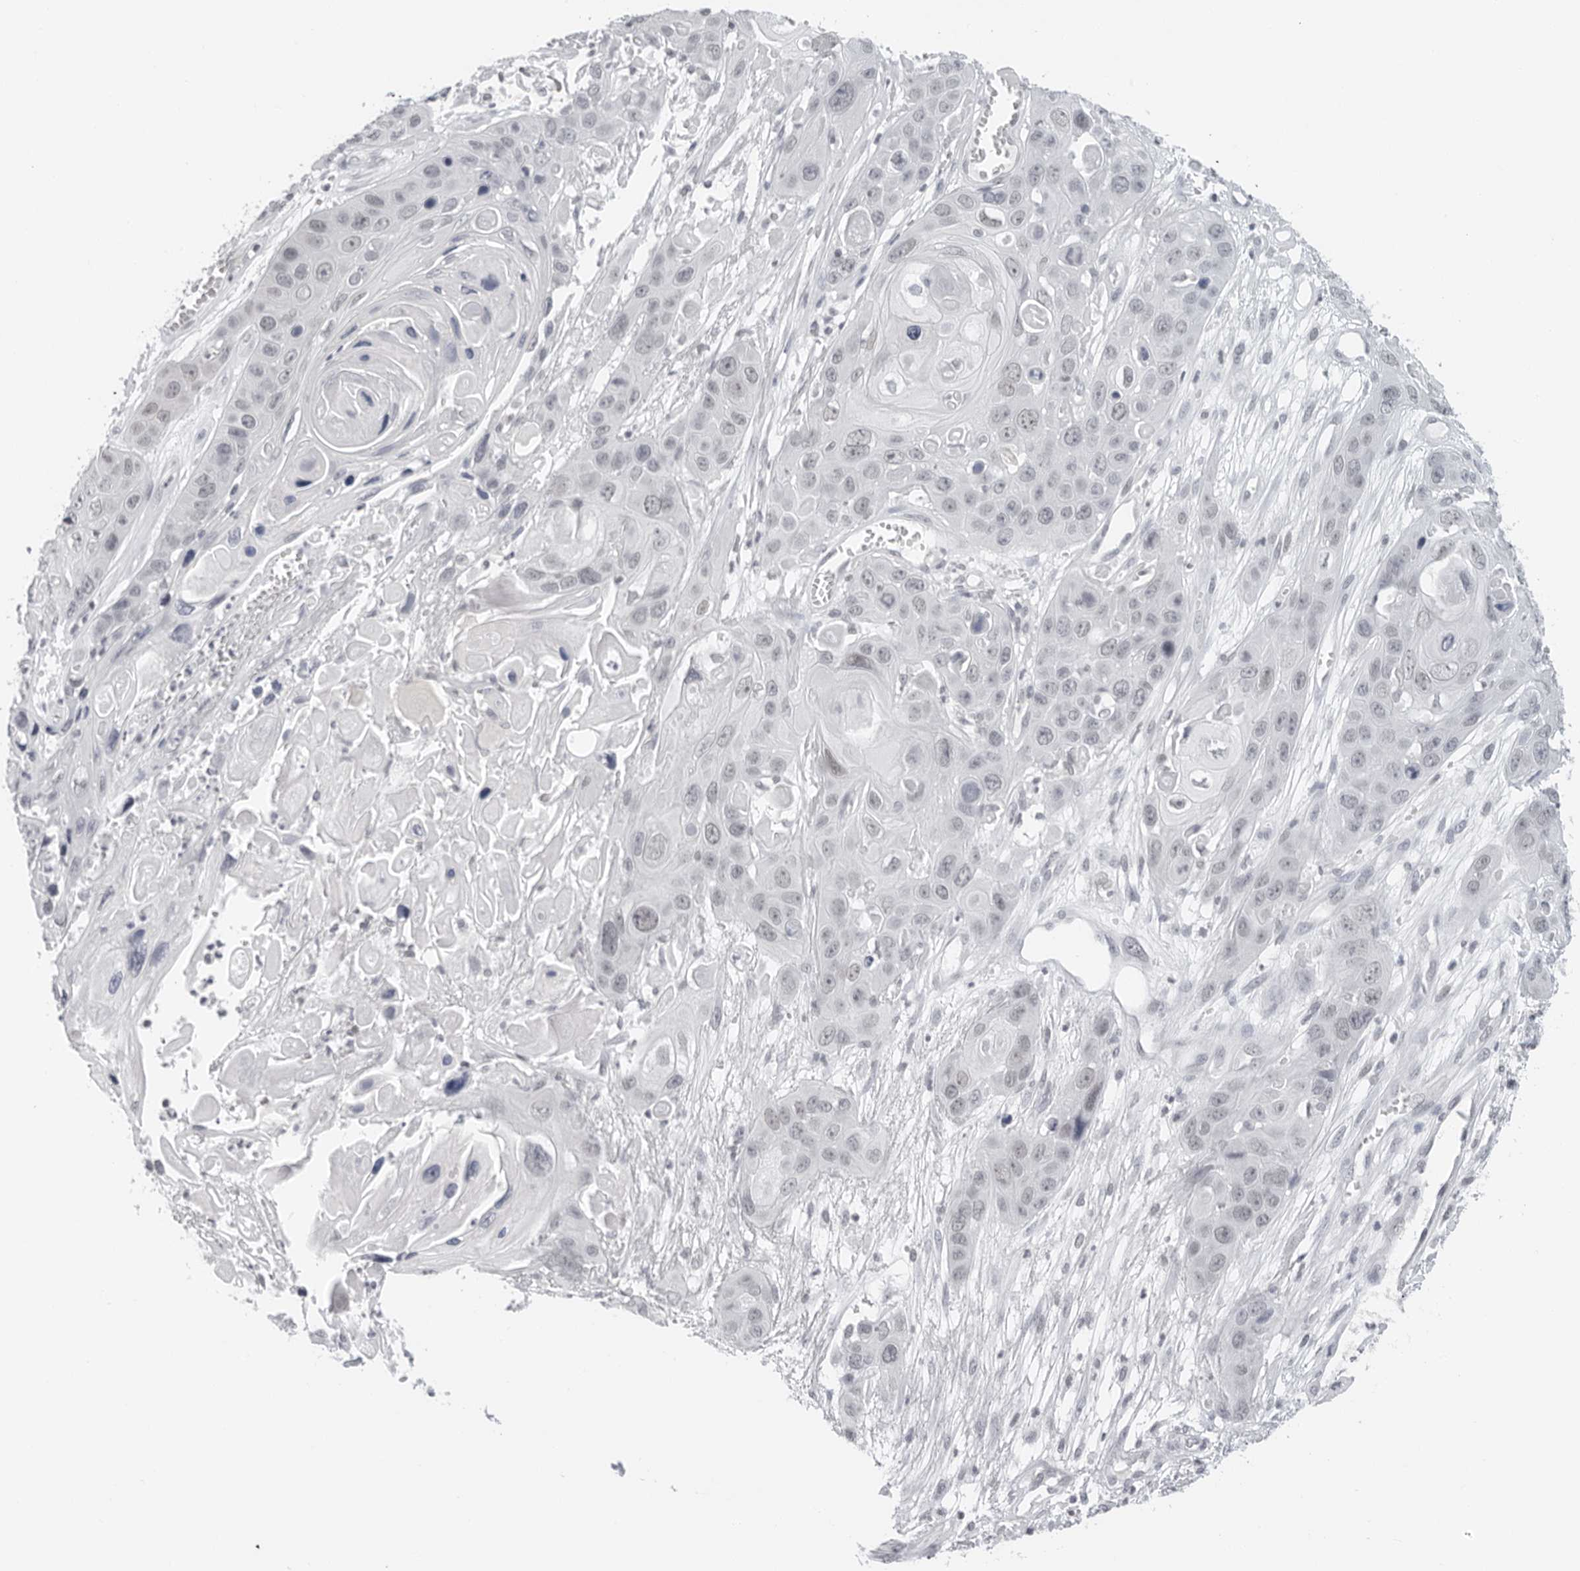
{"staining": {"intensity": "negative", "quantity": "none", "location": "none"}, "tissue": "skin cancer", "cell_type": "Tumor cells", "image_type": "cancer", "snomed": [{"axis": "morphology", "description": "Squamous cell carcinoma, NOS"}, {"axis": "topography", "description": "Skin"}], "caption": "The photomicrograph displays no significant staining in tumor cells of skin squamous cell carcinoma. (DAB immunohistochemistry (IHC), high magnification).", "gene": "FLG2", "patient": {"sex": "male", "age": 55}}